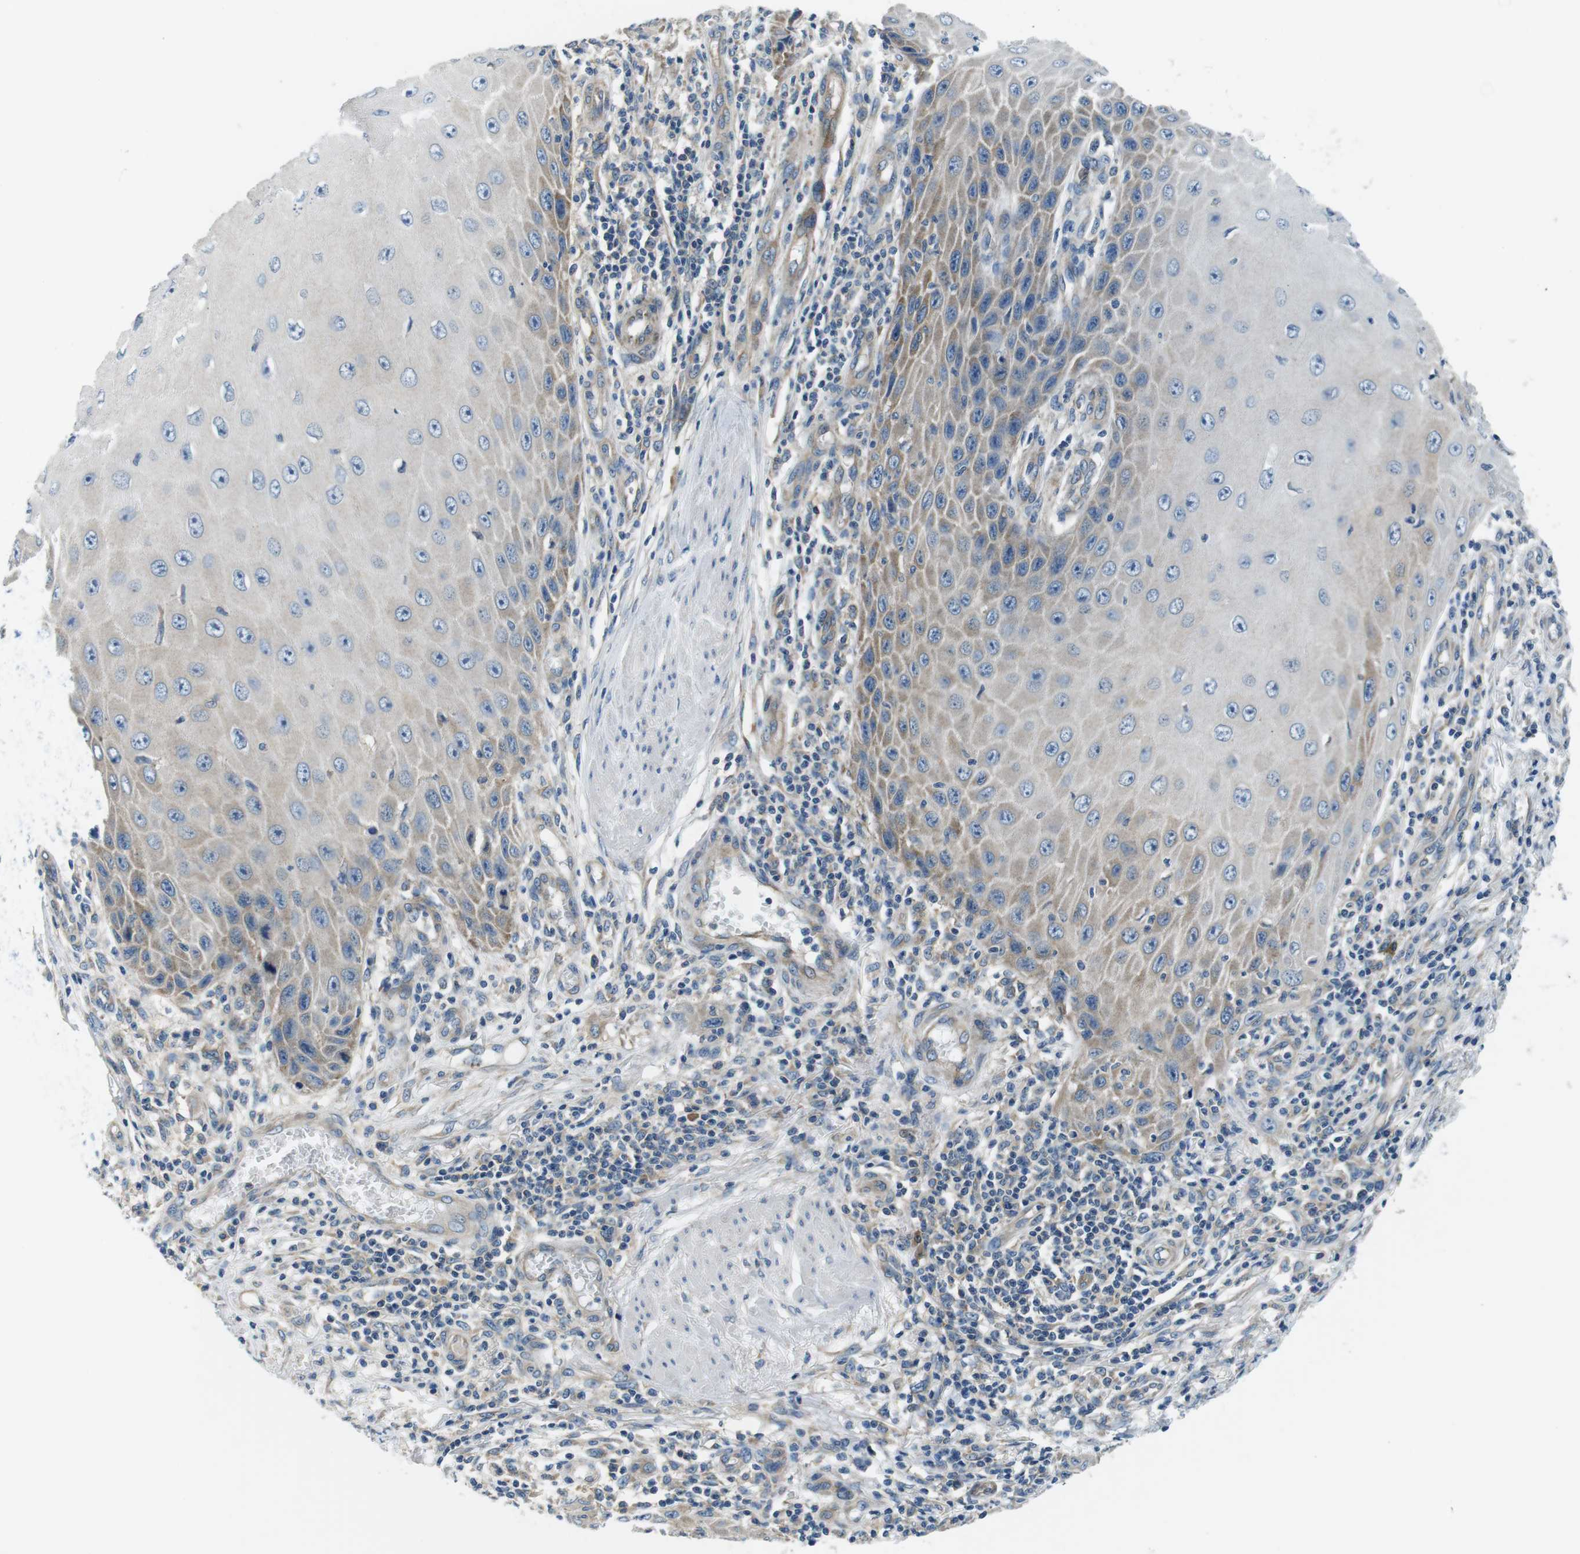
{"staining": {"intensity": "moderate", "quantity": "<25%", "location": "cytoplasmic/membranous"}, "tissue": "skin cancer", "cell_type": "Tumor cells", "image_type": "cancer", "snomed": [{"axis": "morphology", "description": "Squamous cell carcinoma, NOS"}, {"axis": "topography", "description": "Skin"}], "caption": "The micrograph reveals a brown stain indicating the presence of a protein in the cytoplasmic/membranous of tumor cells in skin cancer (squamous cell carcinoma). (Brightfield microscopy of DAB IHC at high magnification).", "gene": "EIF2B5", "patient": {"sex": "female", "age": 73}}